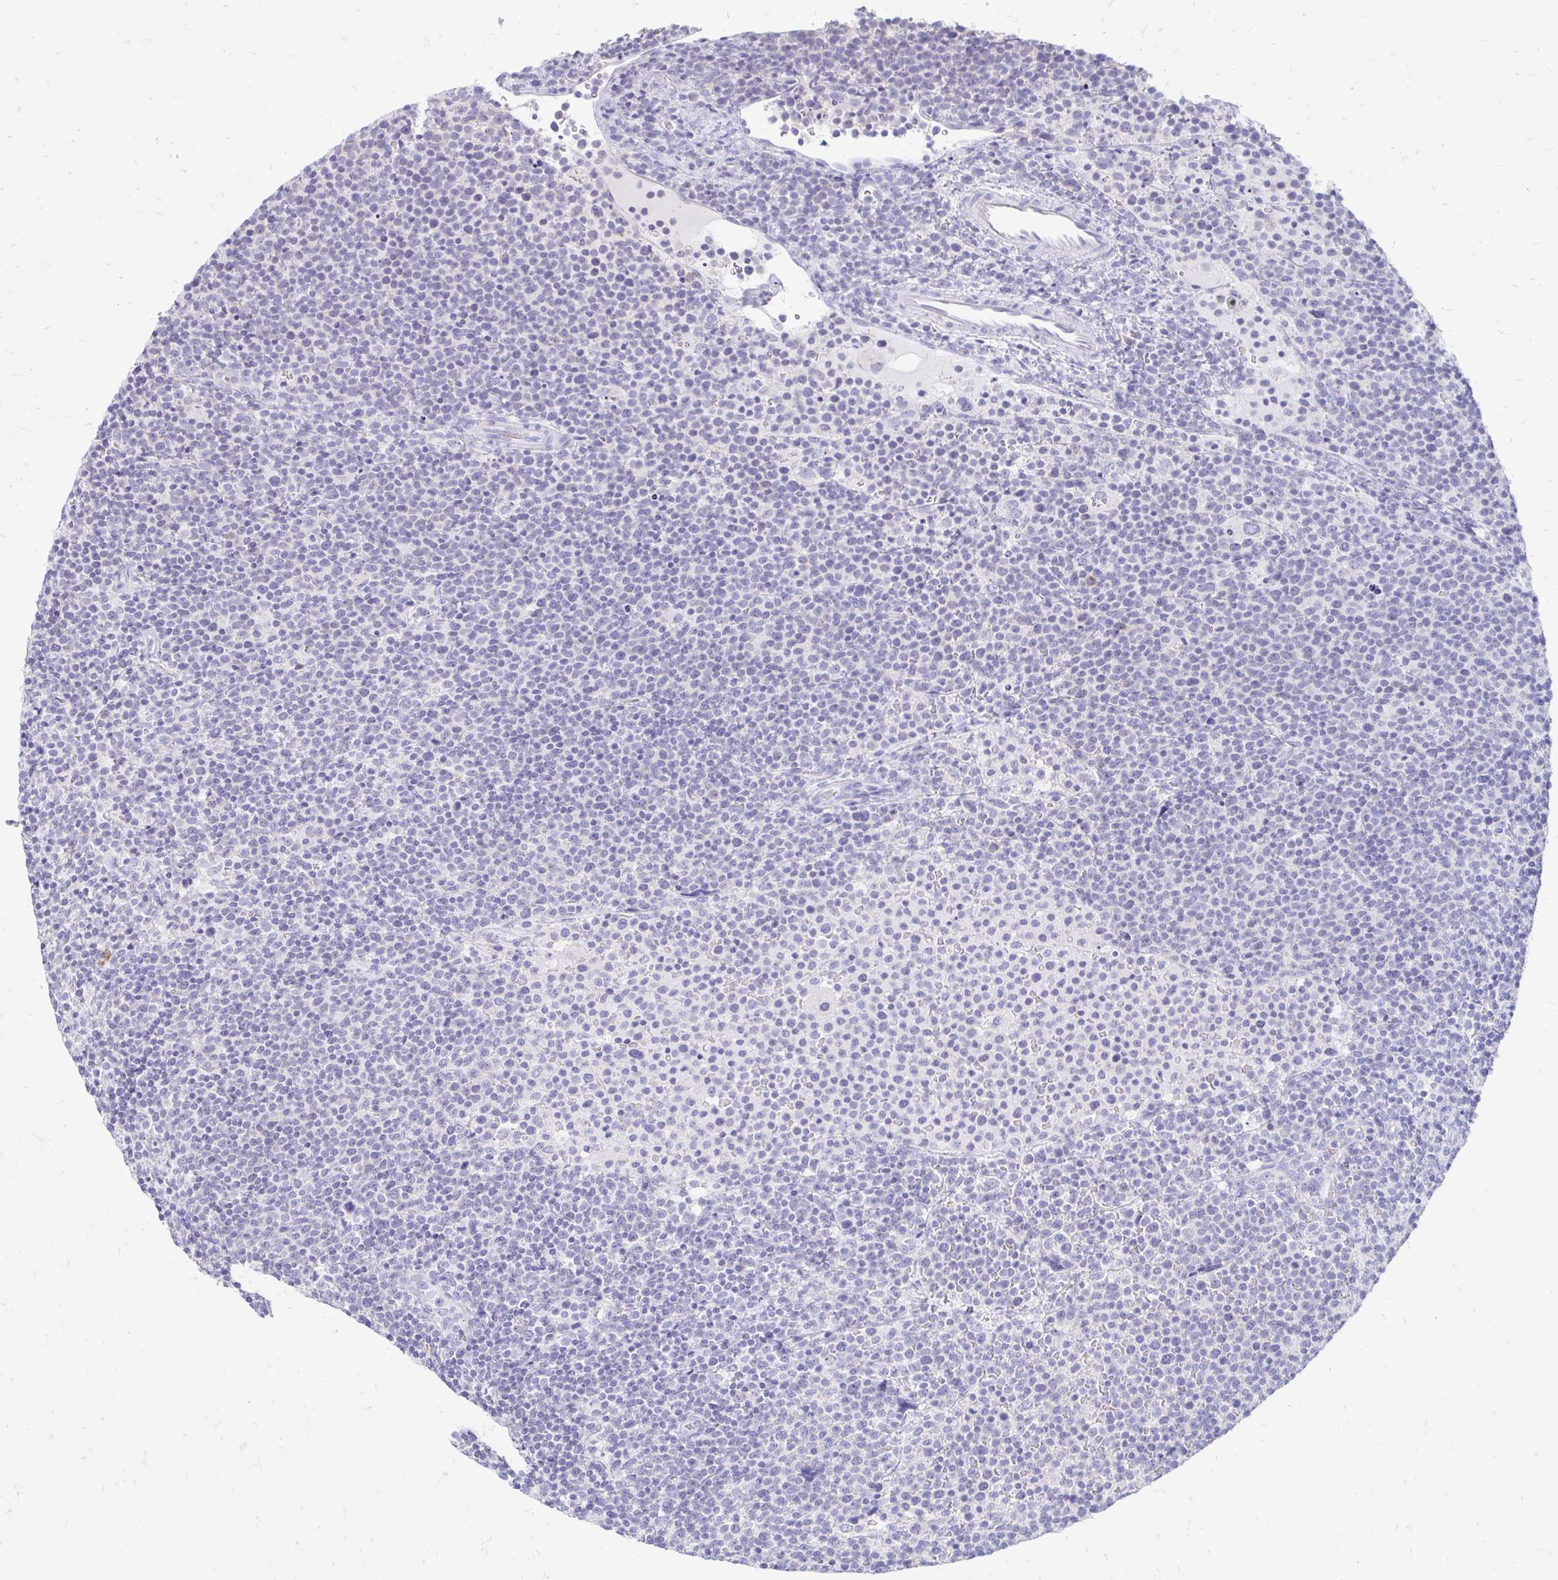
{"staining": {"intensity": "negative", "quantity": "none", "location": "none"}, "tissue": "lymphoma", "cell_type": "Tumor cells", "image_type": "cancer", "snomed": [{"axis": "morphology", "description": "Malignant lymphoma, non-Hodgkin's type, High grade"}, {"axis": "topography", "description": "Lymph node"}], "caption": "A photomicrograph of human high-grade malignant lymphoma, non-Hodgkin's type is negative for staining in tumor cells.", "gene": "PEG10", "patient": {"sex": "male", "age": 61}}